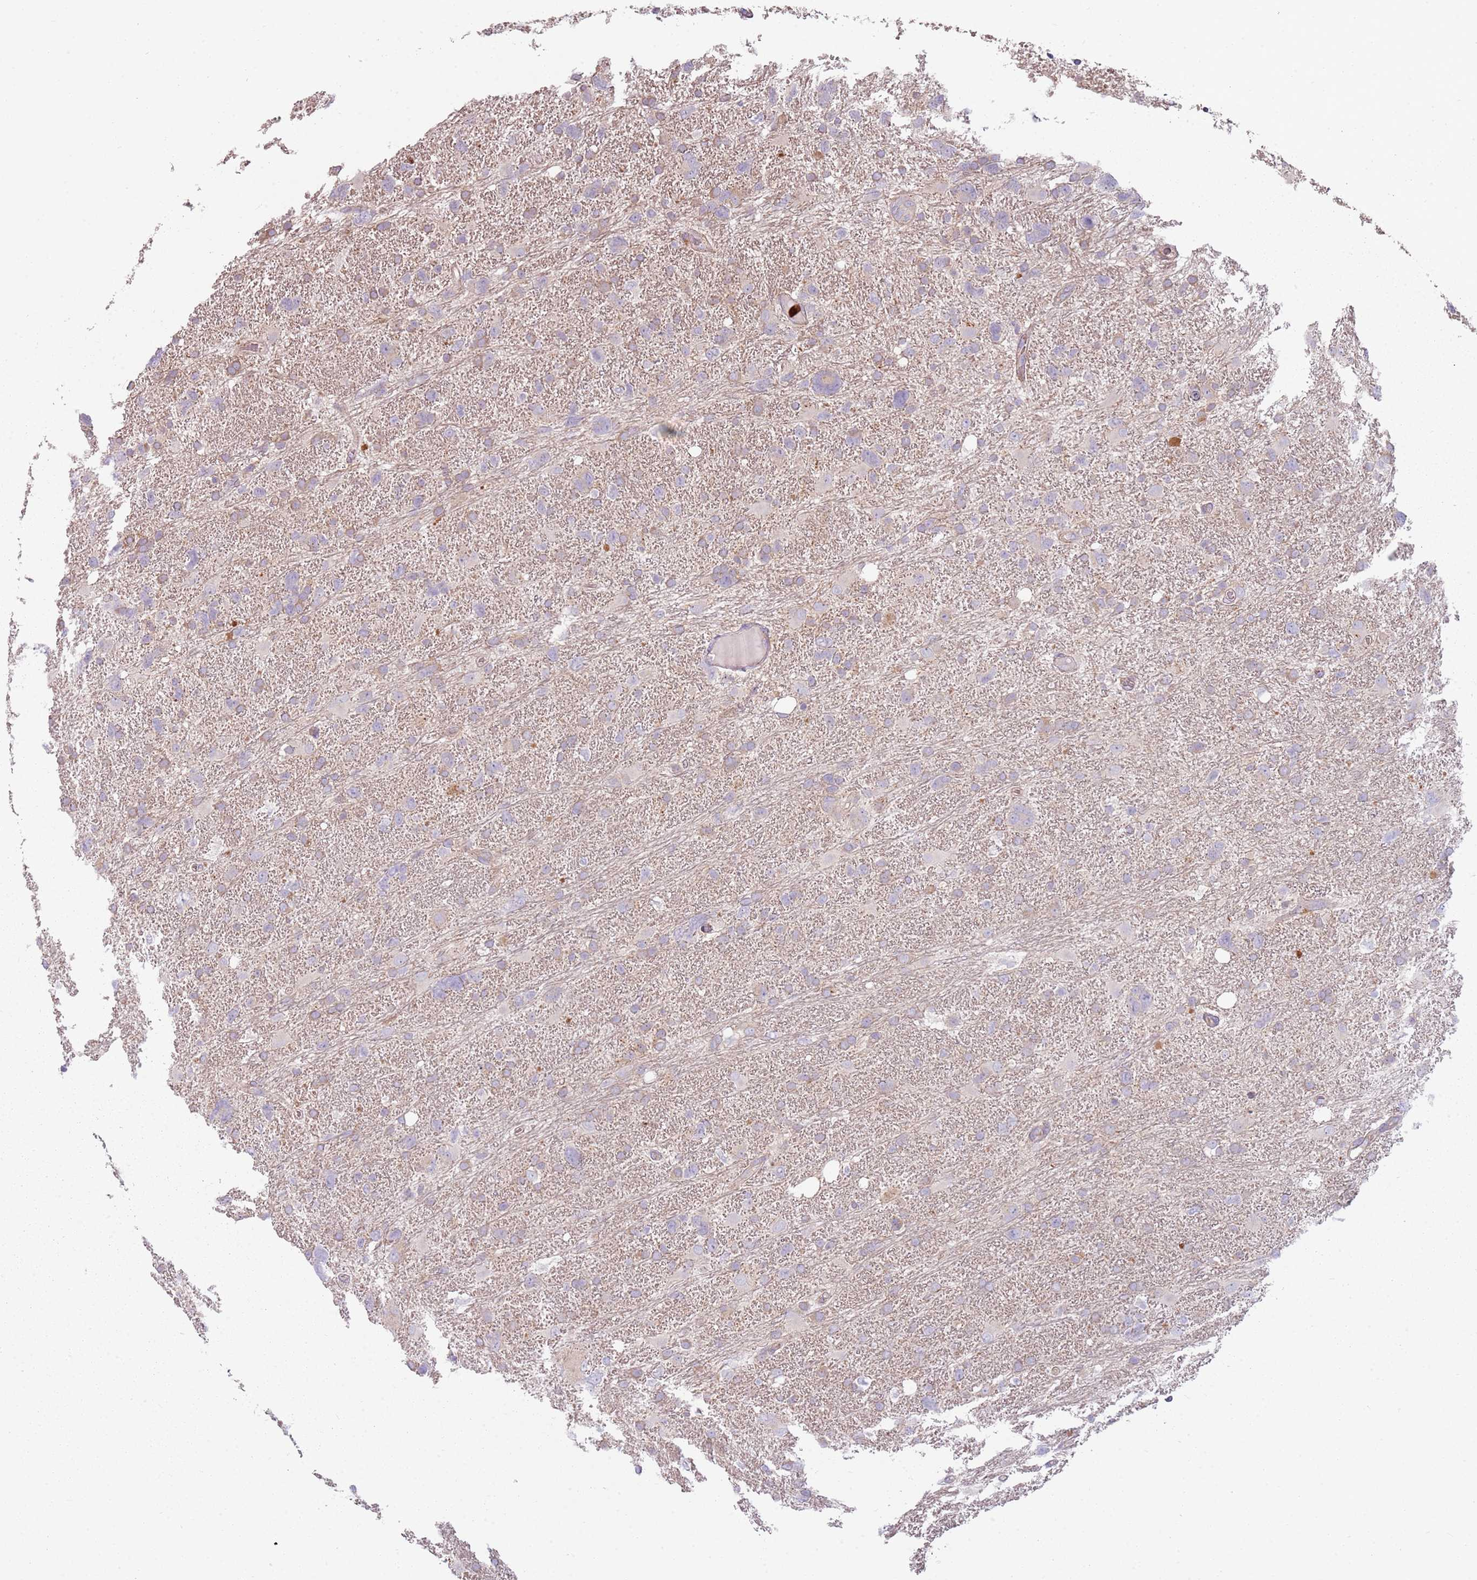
{"staining": {"intensity": "weak", "quantity": "<25%", "location": "cytoplasmic/membranous"}, "tissue": "glioma", "cell_type": "Tumor cells", "image_type": "cancer", "snomed": [{"axis": "morphology", "description": "Glioma, malignant, High grade"}, {"axis": "topography", "description": "Brain"}], "caption": "High magnification brightfield microscopy of malignant glioma (high-grade) stained with DAB (brown) and counterstained with hematoxylin (blue): tumor cells show no significant positivity.", "gene": "SPAG4", "patient": {"sex": "male", "age": 61}}